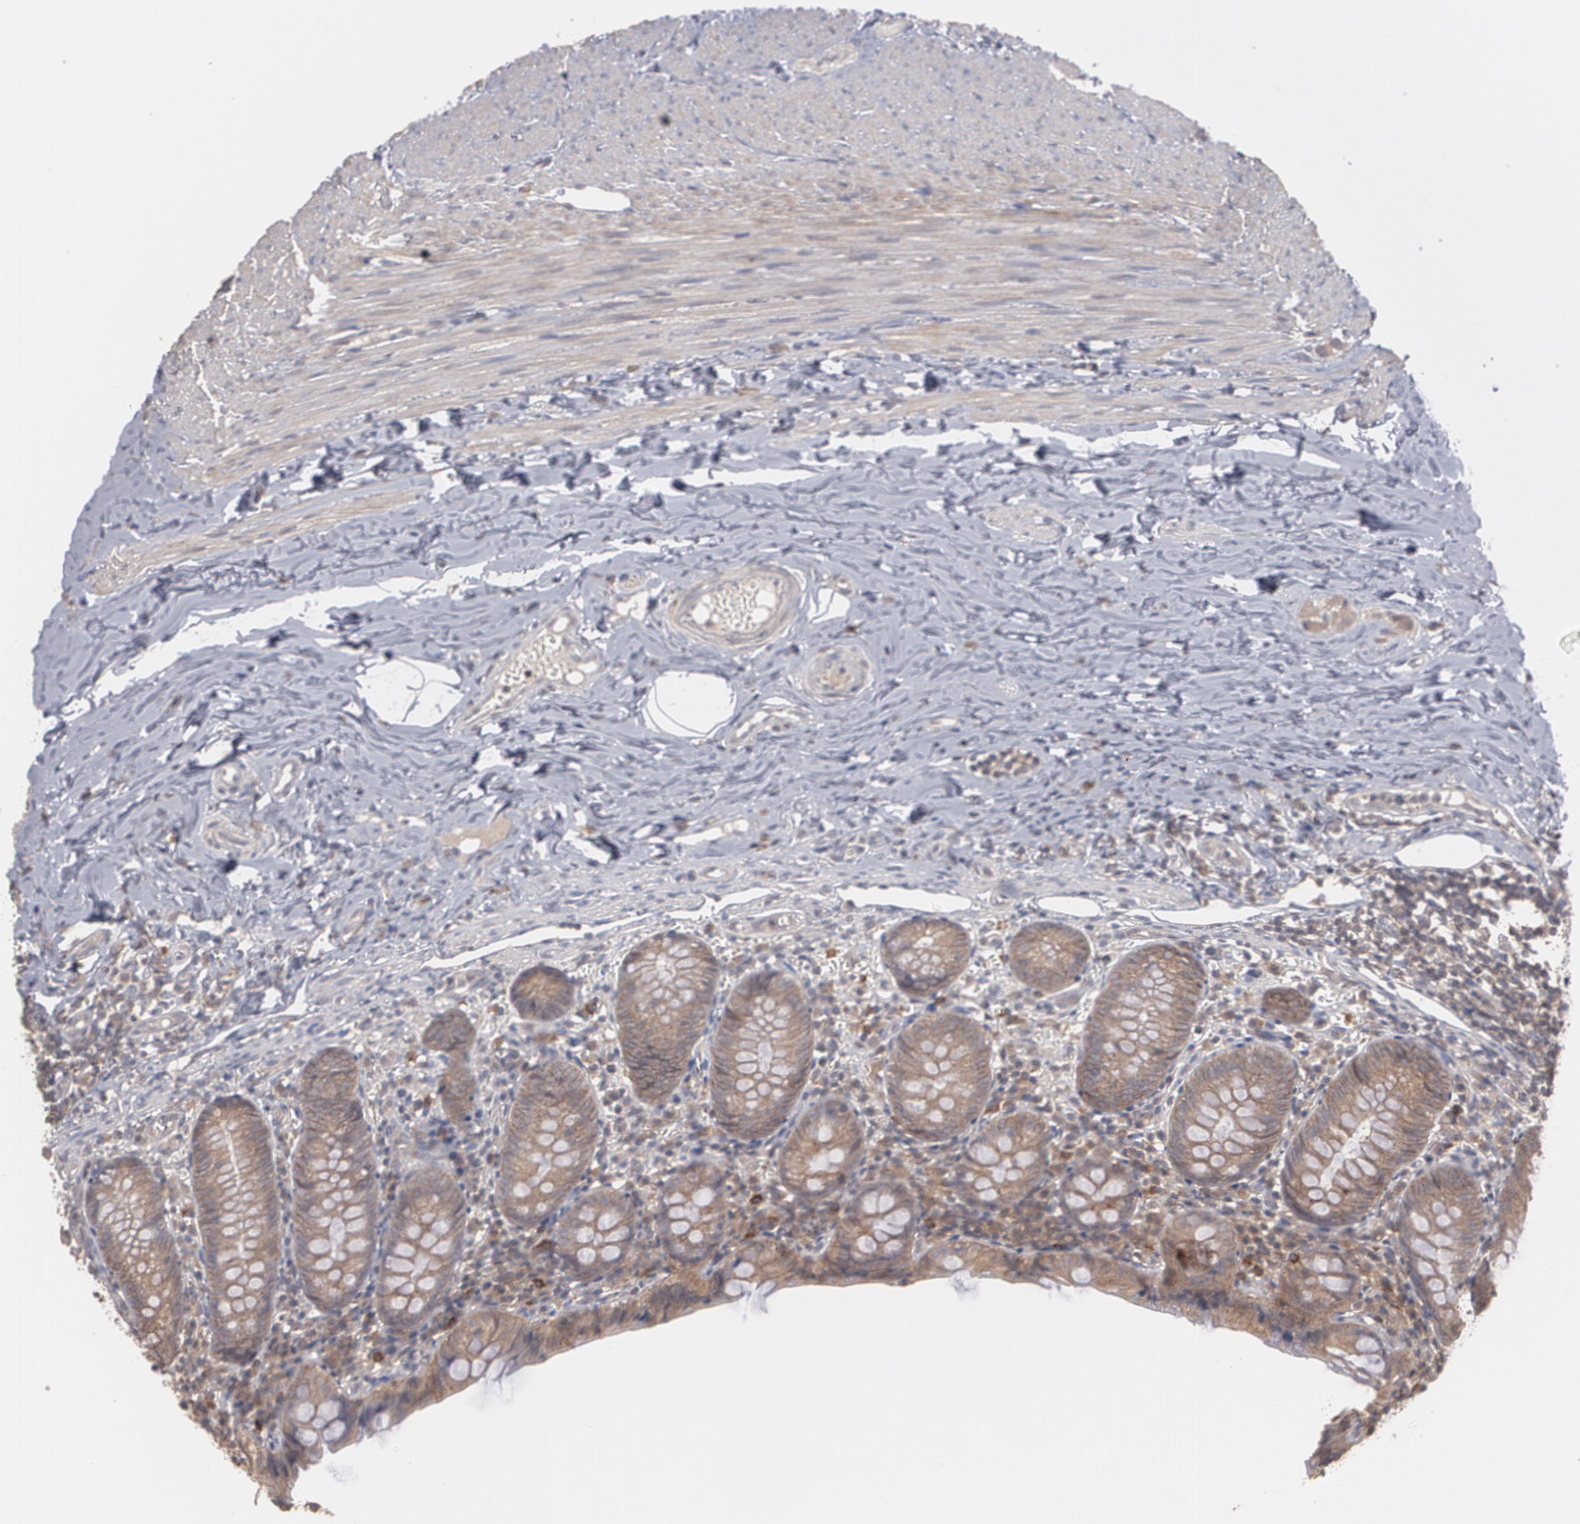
{"staining": {"intensity": "moderate", "quantity": ">75%", "location": "cytoplasmic/membranous"}, "tissue": "appendix", "cell_type": "Glandular cells", "image_type": "normal", "snomed": [{"axis": "morphology", "description": "Normal tissue, NOS"}, {"axis": "topography", "description": "Appendix"}], "caption": "A photomicrograph of human appendix stained for a protein shows moderate cytoplasmic/membranous brown staining in glandular cells. (IHC, brightfield microscopy, high magnification).", "gene": "ARF6", "patient": {"sex": "female", "age": 10}}